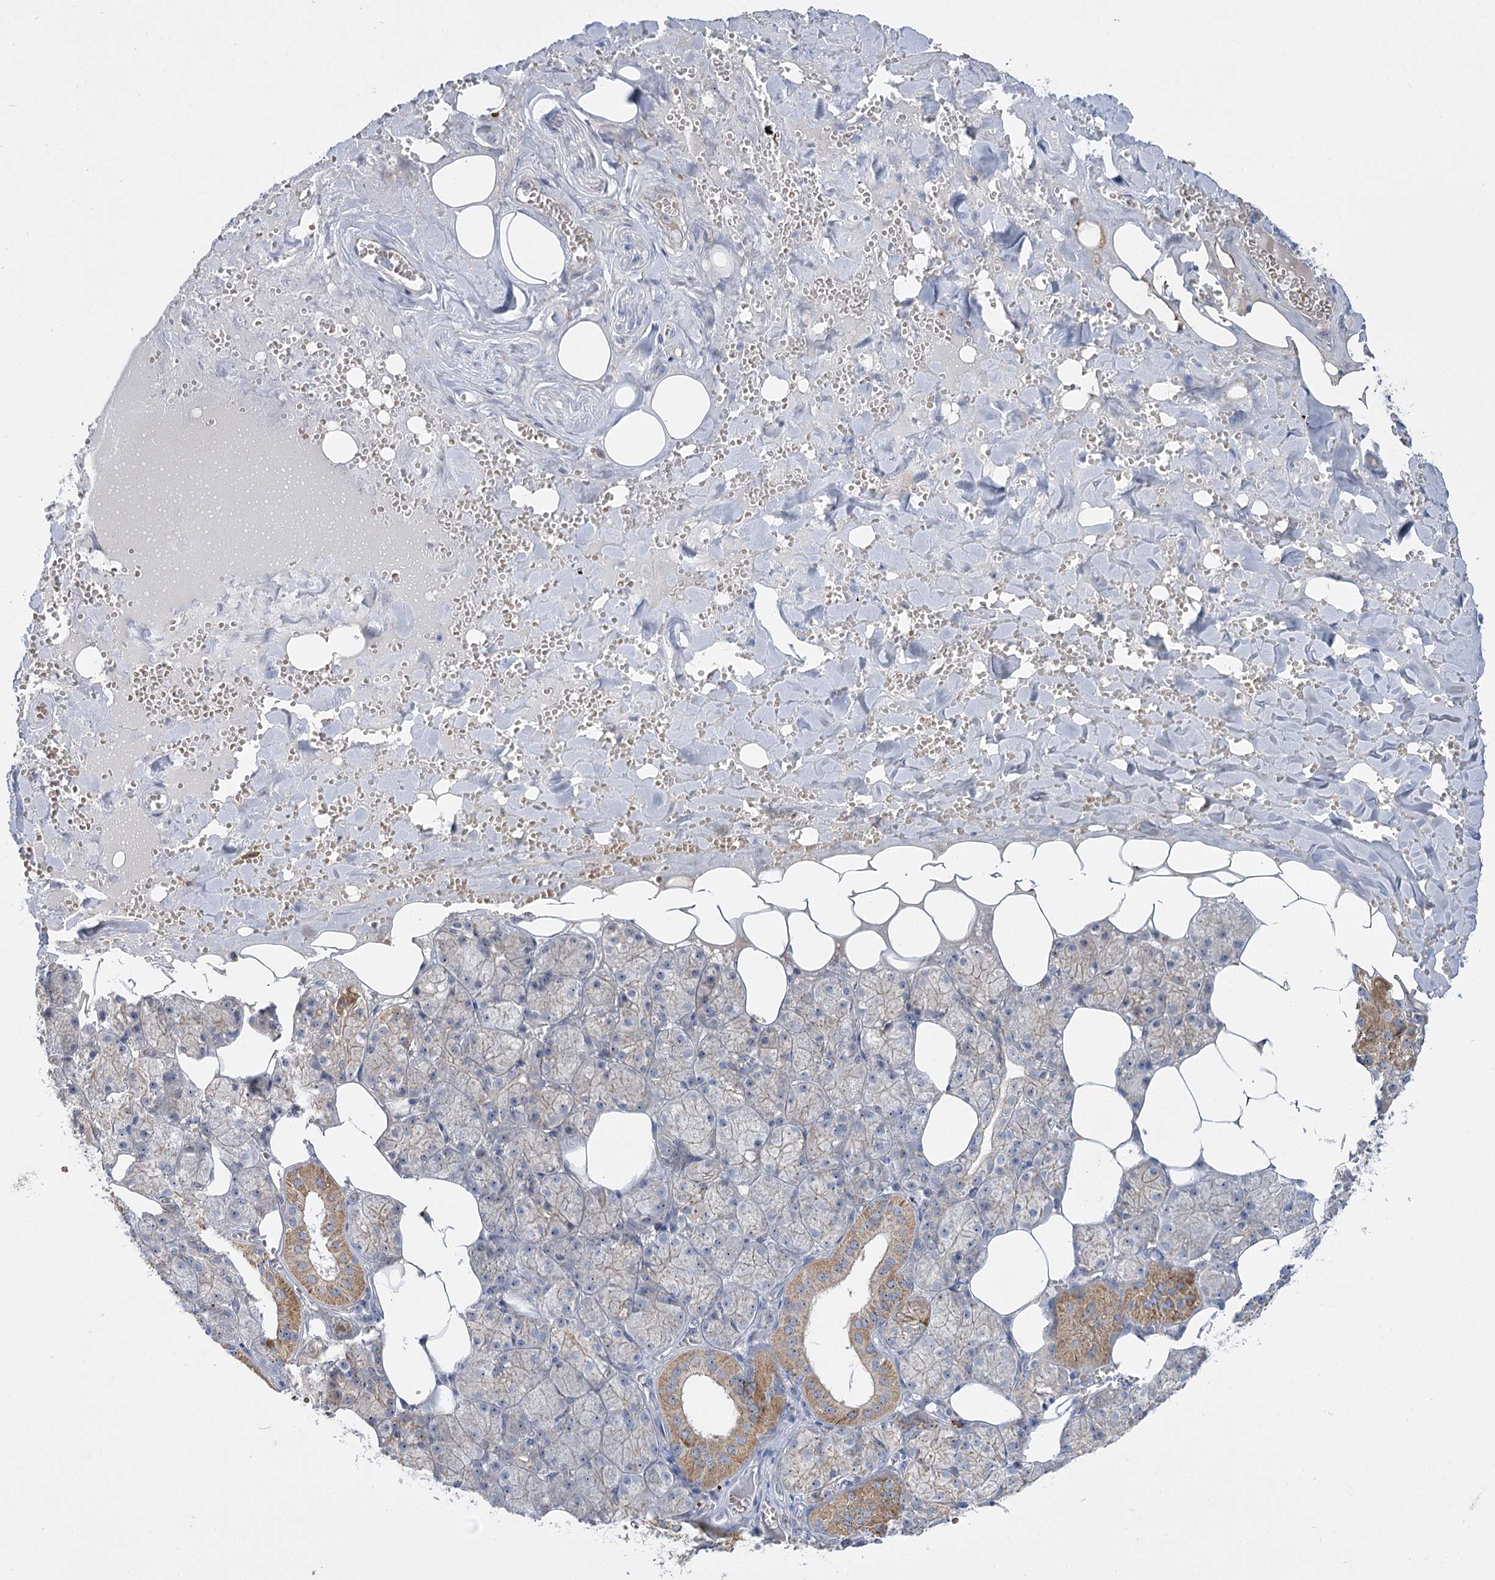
{"staining": {"intensity": "moderate", "quantity": "25%-75%", "location": "cytoplasmic/membranous"}, "tissue": "salivary gland", "cell_type": "Glandular cells", "image_type": "normal", "snomed": [{"axis": "morphology", "description": "Normal tissue, NOS"}, {"axis": "topography", "description": "Salivary gland"}], "caption": "Protein staining displays moderate cytoplasmic/membranous staining in about 25%-75% of glandular cells in normal salivary gland. (DAB = brown stain, brightfield microscopy at high magnification).", "gene": "SUOX", "patient": {"sex": "male", "age": 62}}